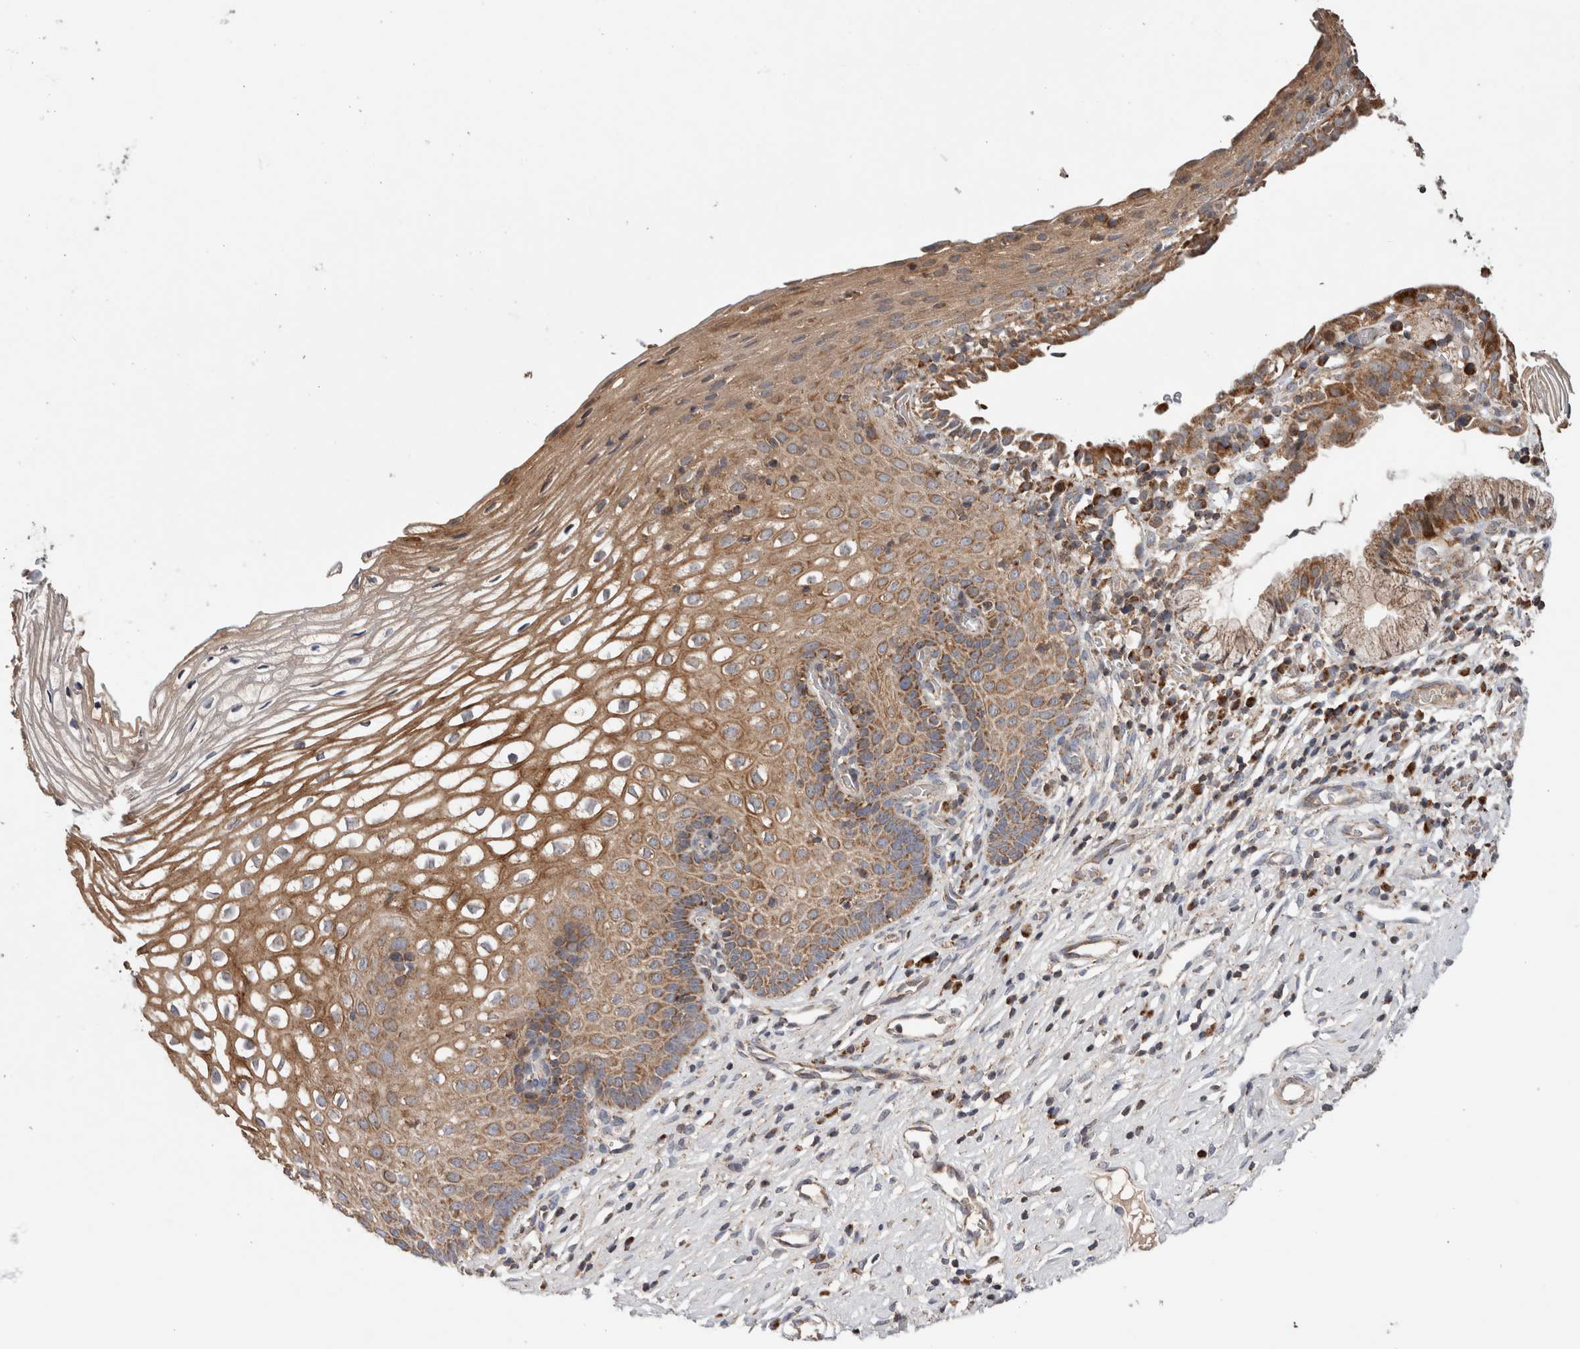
{"staining": {"intensity": "negative", "quantity": "none", "location": "none"}, "tissue": "cervix", "cell_type": "Glandular cells", "image_type": "normal", "snomed": [{"axis": "morphology", "description": "Normal tissue, NOS"}, {"axis": "topography", "description": "Cervix"}], "caption": "Image shows no significant protein expression in glandular cells of benign cervix.", "gene": "KIF21B", "patient": {"sex": "female", "age": 27}}